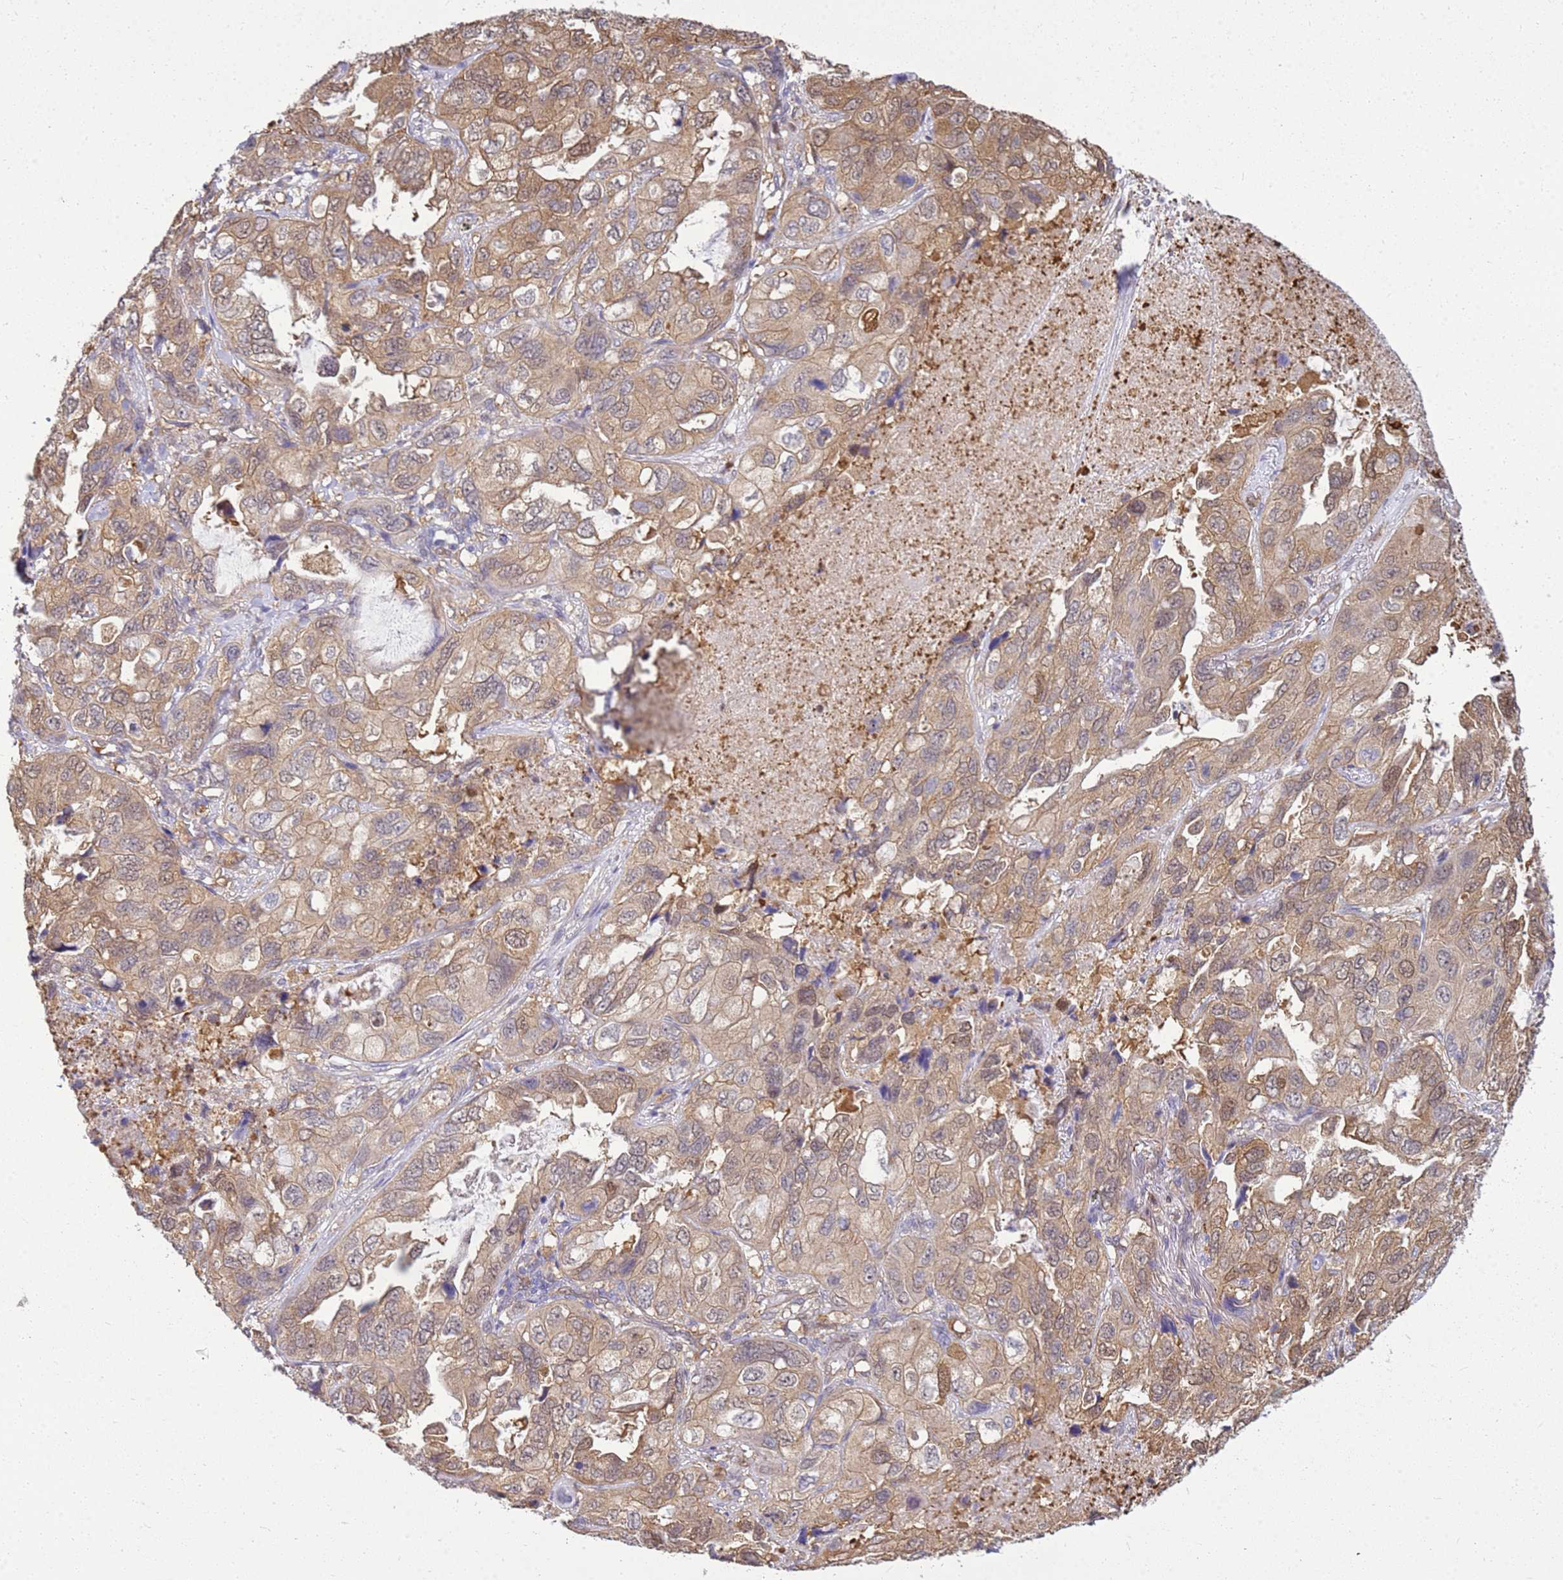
{"staining": {"intensity": "weak", "quantity": ">75%", "location": "cytoplasmic/membranous"}, "tissue": "lung cancer", "cell_type": "Tumor cells", "image_type": "cancer", "snomed": [{"axis": "morphology", "description": "Squamous cell carcinoma, NOS"}, {"axis": "topography", "description": "Lung"}], "caption": "The immunohistochemical stain highlights weak cytoplasmic/membranous positivity in tumor cells of lung cancer tissue.", "gene": "YWHAE", "patient": {"sex": "female", "age": 73}}